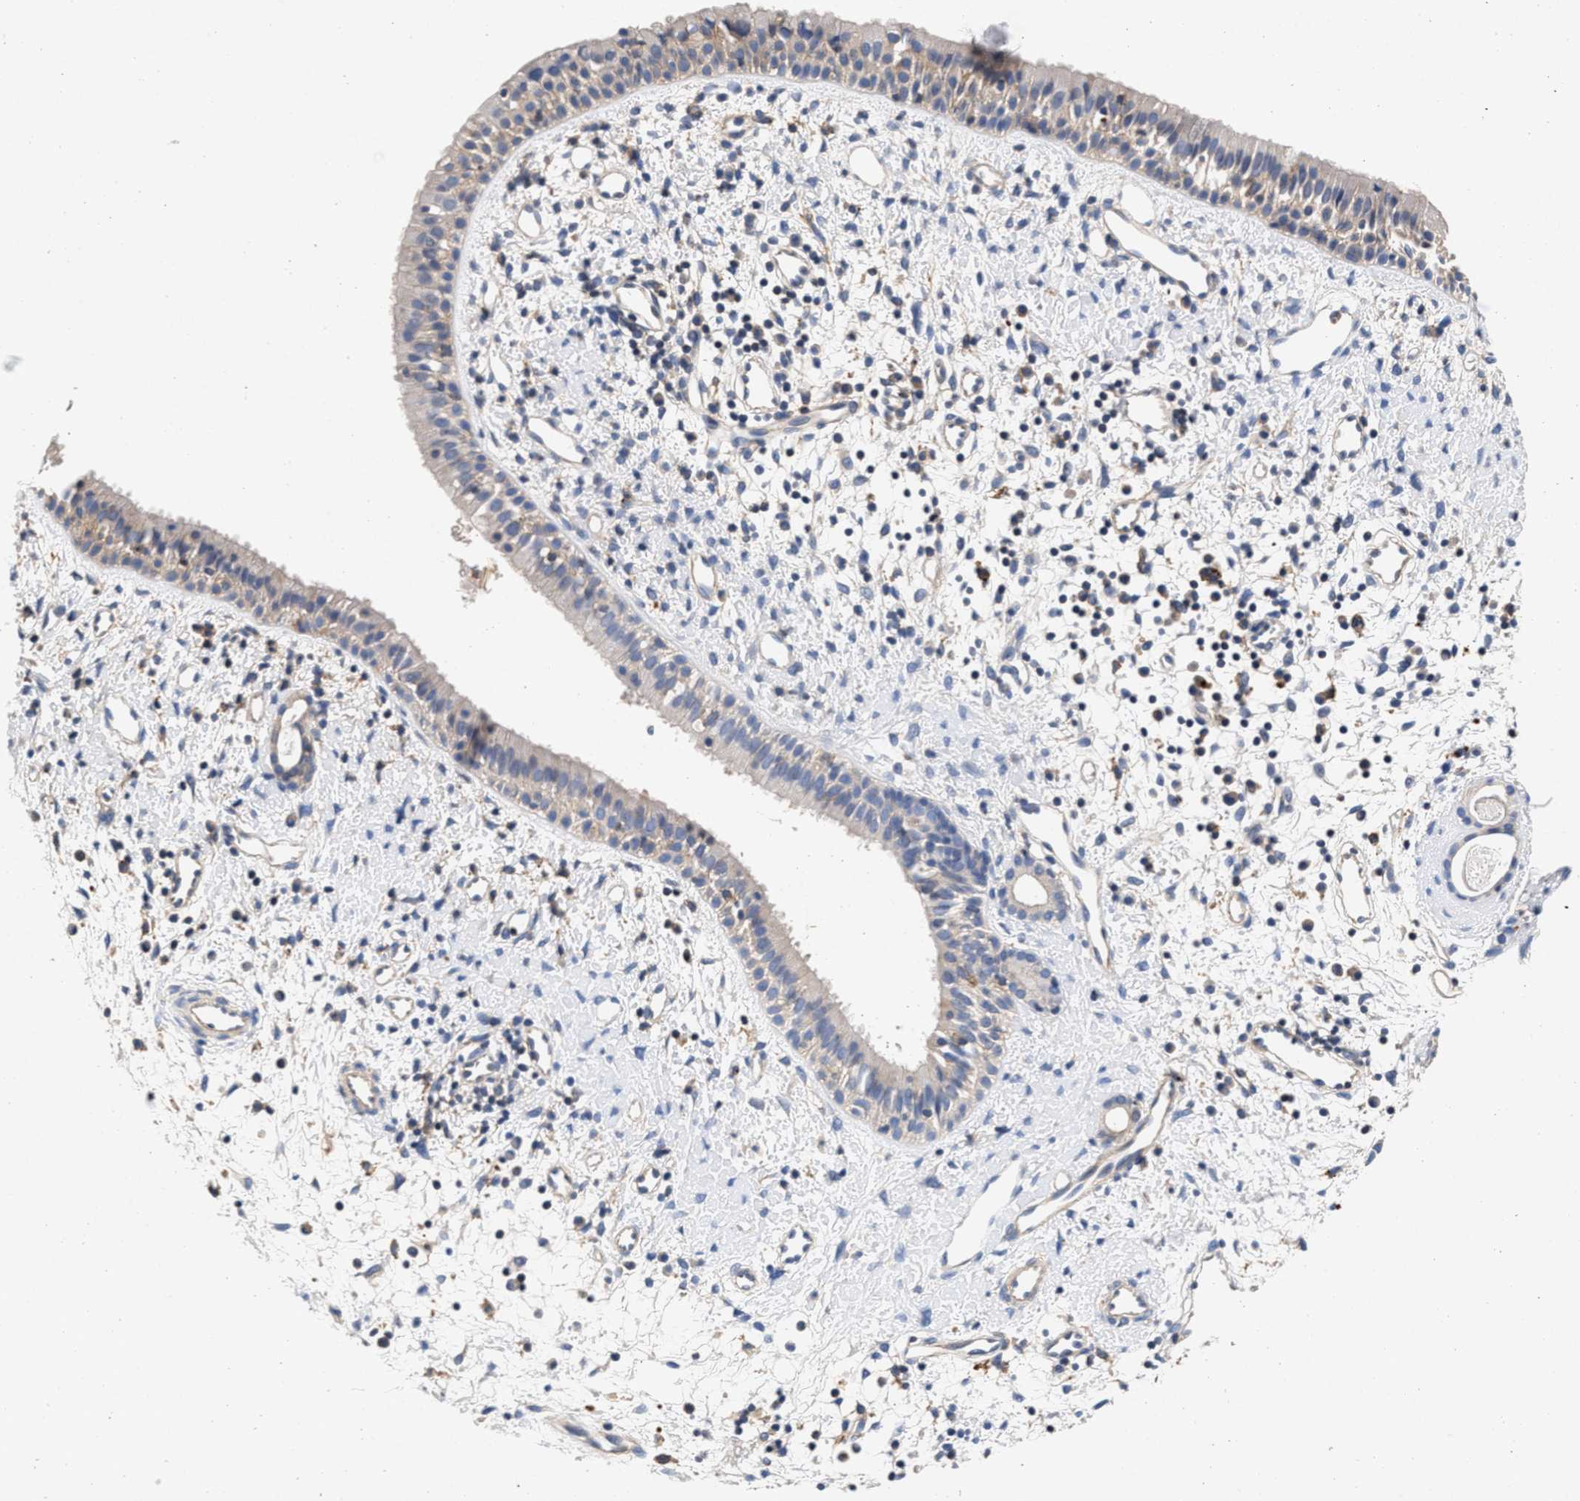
{"staining": {"intensity": "negative", "quantity": "none", "location": "none"}, "tissue": "nasopharynx", "cell_type": "Respiratory epithelial cells", "image_type": "normal", "snomed": [{"axis": "morphology", "description": "Normal tissue, NOS"}, {"axis": "topography", "description": "Nasopharynx"}], "caption": "Immunohistochemistry (IHC) histopathology image of normal nasopharynx stained for a protein (brown), which demonstrates no staining in respiratory epithelial cells.", "gene": "GNAI3", "patient": {"sex": "male", "age": 22}}